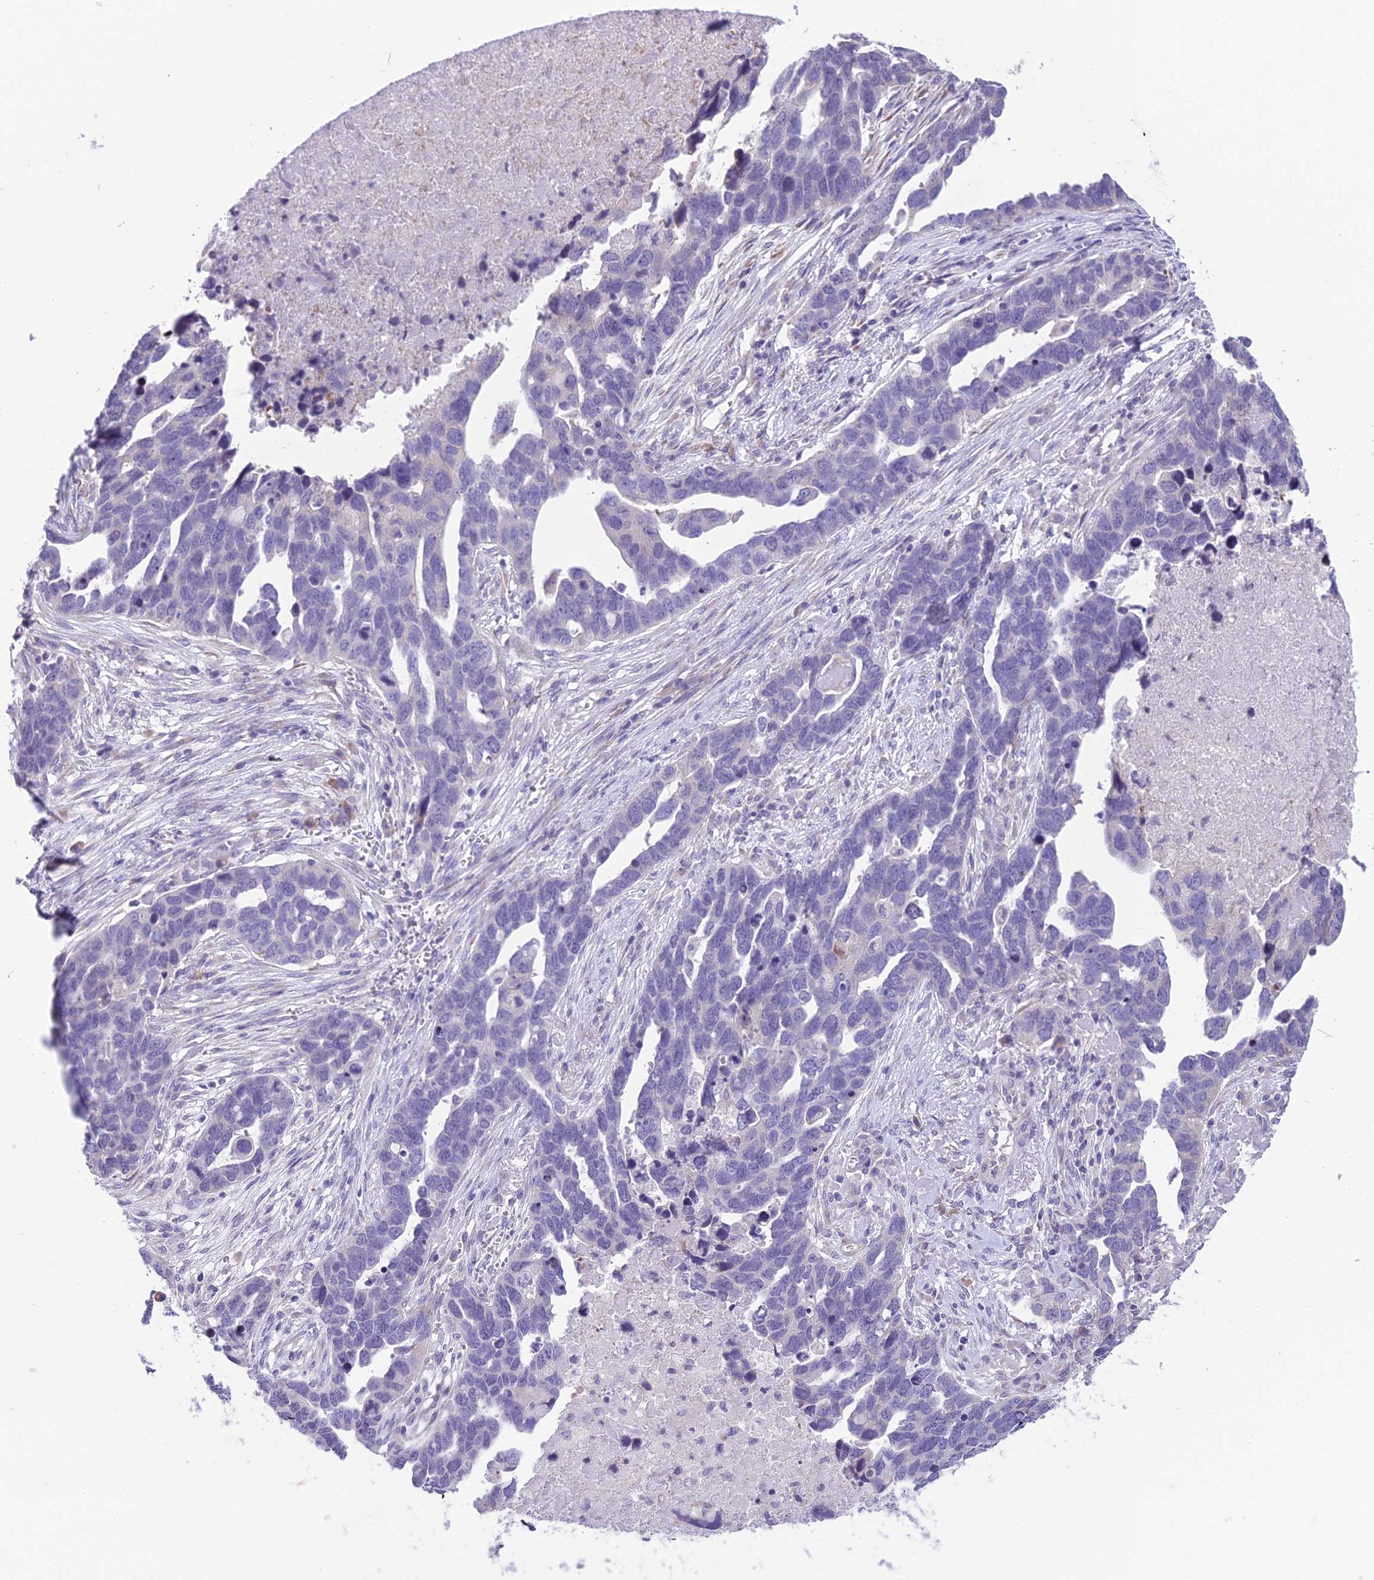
{"staining": {"intensity": "negative", "quantity": "none", "location": "none"}, "tissue": "ovarian cancer", "cell_type": "Tumor cells", "image_type": "cancer", "snomed": [{"axis": "morphology", "description": "Cystadenocarcinoma, serous, NOS"}, {"axis": "topography", "description": "Ovary"}], "caption": "High power microscopy photomicrograph of an IHC photomicrograph of ovarian serous cystadenocarcinoma, revealing no significant positivity in tumor cells. (Stains: DAB IHC with hematoxylin counter stain, Microscopy: brightfield microscopy at high magnification).", "gene": "RPS26", "patient": {"sex": "female", "age": 54}}